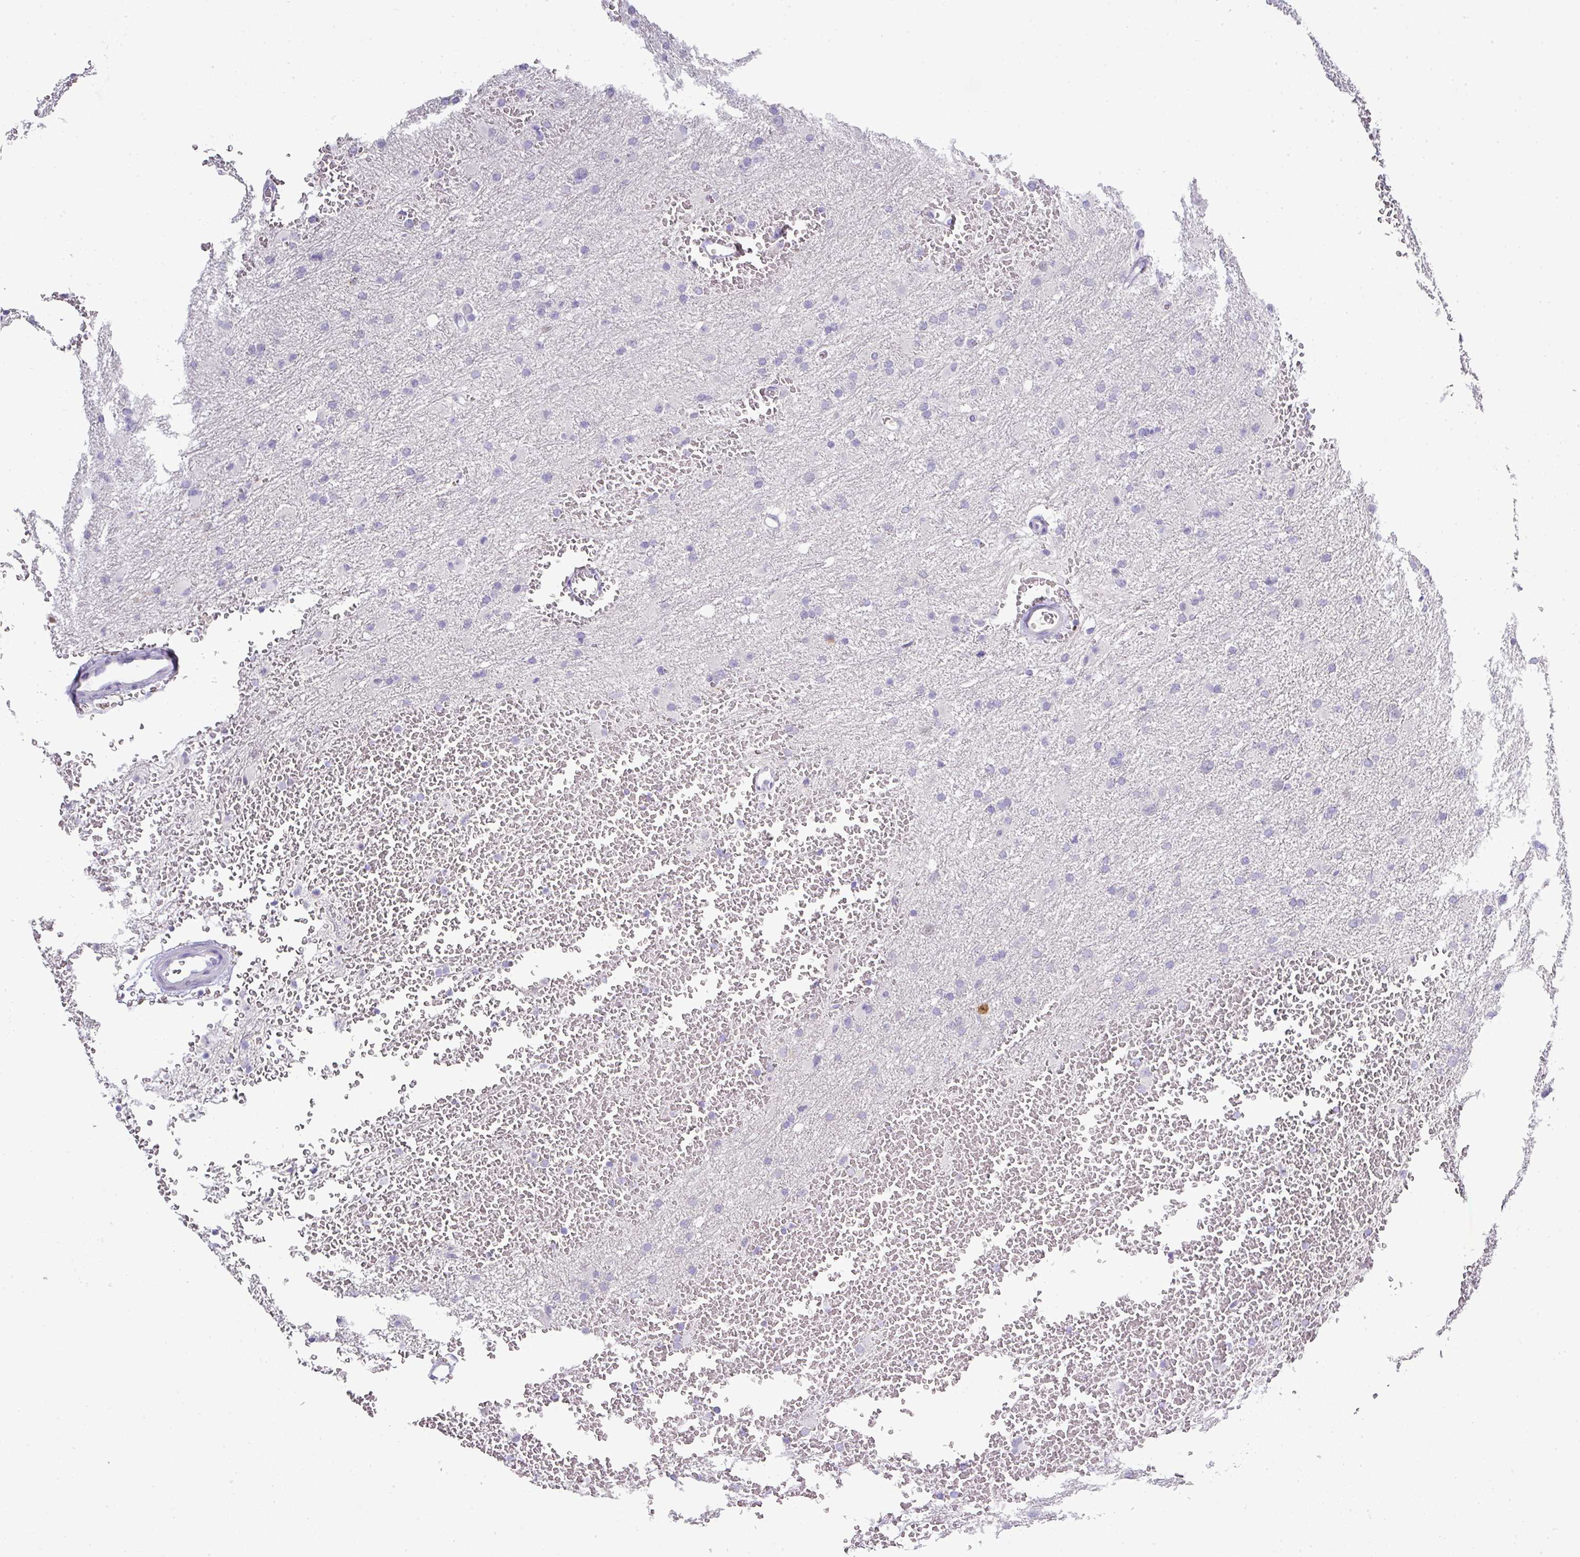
{"staining": {"intensity": "negative", "quantity": "none", "location": "none"}, "tissue": "glioma", "cell_type": "Tumor cells", "image_type": "cancer", "snomed": [{"axis": "morphology", "description": "Glioma, malignant, High grade"}, {"axis": "topography", "description": "Cerebral cortex"}], "caption": "Tumor cells are negative for protein expression in human high-grade glioma (malignant). (Immunohistochemistry (ihc), brightfield microscopy, high magnification).", "gene": "BCL11A", "patient": {"sex": "female", "age": 36}}